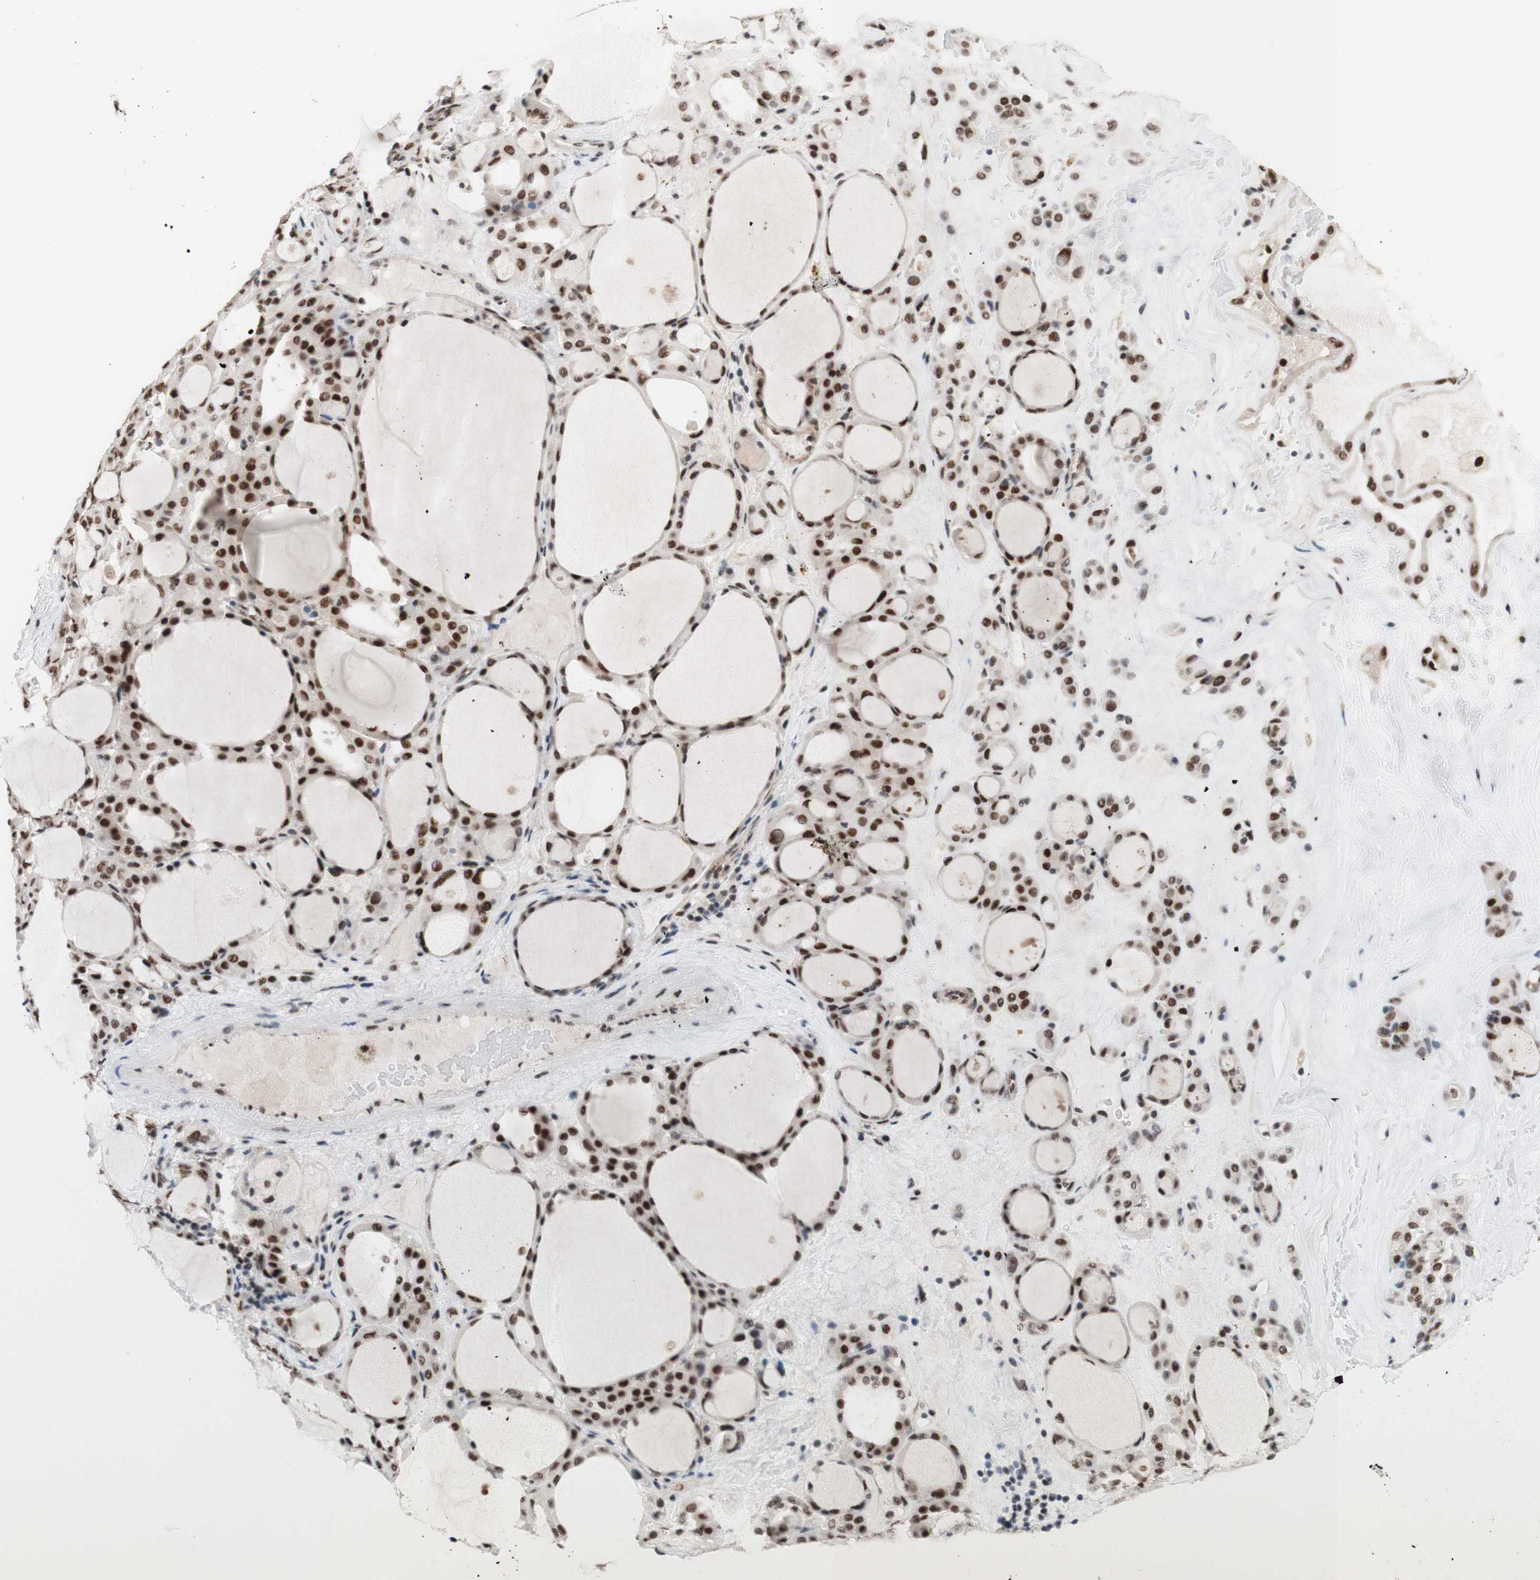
{"staining": {"intensity": "strong", "quantity": ">75%", "location": "nuclear"}, "tissue": "thyroid gland", "cell_type": "Glandular cells", "image_type": "normal", "snomed": [{"axis": "morphology", "description": "Normal tissue, NOS"}, {"axis": "morphology", "description": "Carcinoma, NOS"}, {"axis": "topography", "description": "Thyroid gland"}], "caption": "High-power microscopy captured an immunohistochemistry (IHC) micrograph of normal thyroid gland, revealing strong nuclear positivity in approximately >75% of glandular cells.", "gene": "PRPF19", "patient": {"sex": "female", "age": 86}}